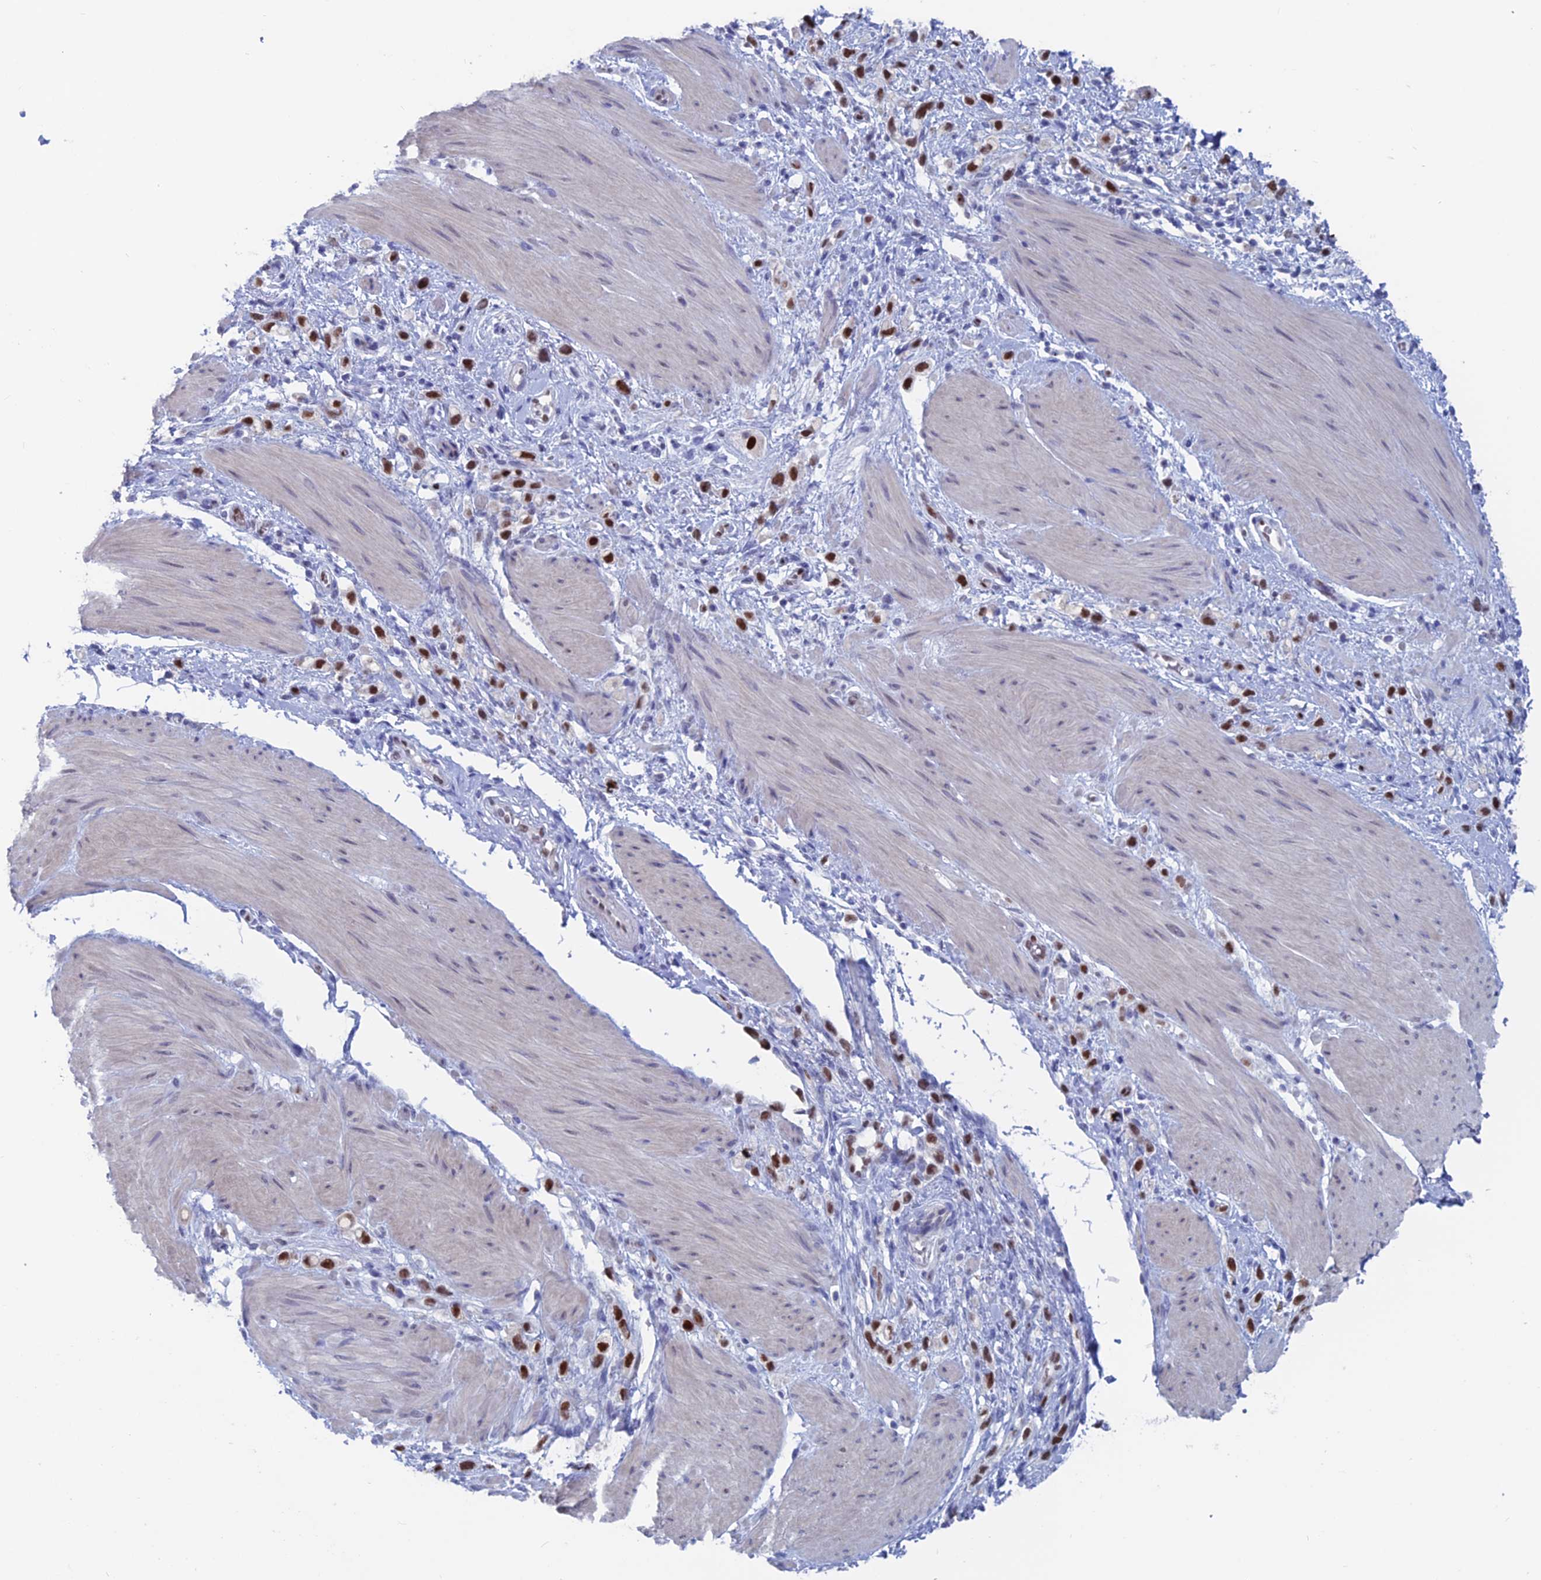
{"staining": {"intensity": "strong", "quantity": ">75%", "location": "nuclear"}, "tissue": "stomach cancer", "cell_type": "Tumor cells", "image_type": "cancer", "snomed": [{"axis": "morphology", "description": "Adenocarcinoma, NOS"}, {"axis": "topography", "description": "Stomach"}], "caption": "A high-resolution micrograph shows IHC staining of stomach adenocarcinoma, which exhibits strong nuclear positivity in approximately >75% of tumor cells. The staining was performed using DAB (3,3'-diaminobenzidine) to visualize the protein expression in brown, while the nuclei were stained in blue with hematoxylin (Magnification: 20x).", "gene": "NOL4L", "patient": {"sex": "female", "age": 65}}